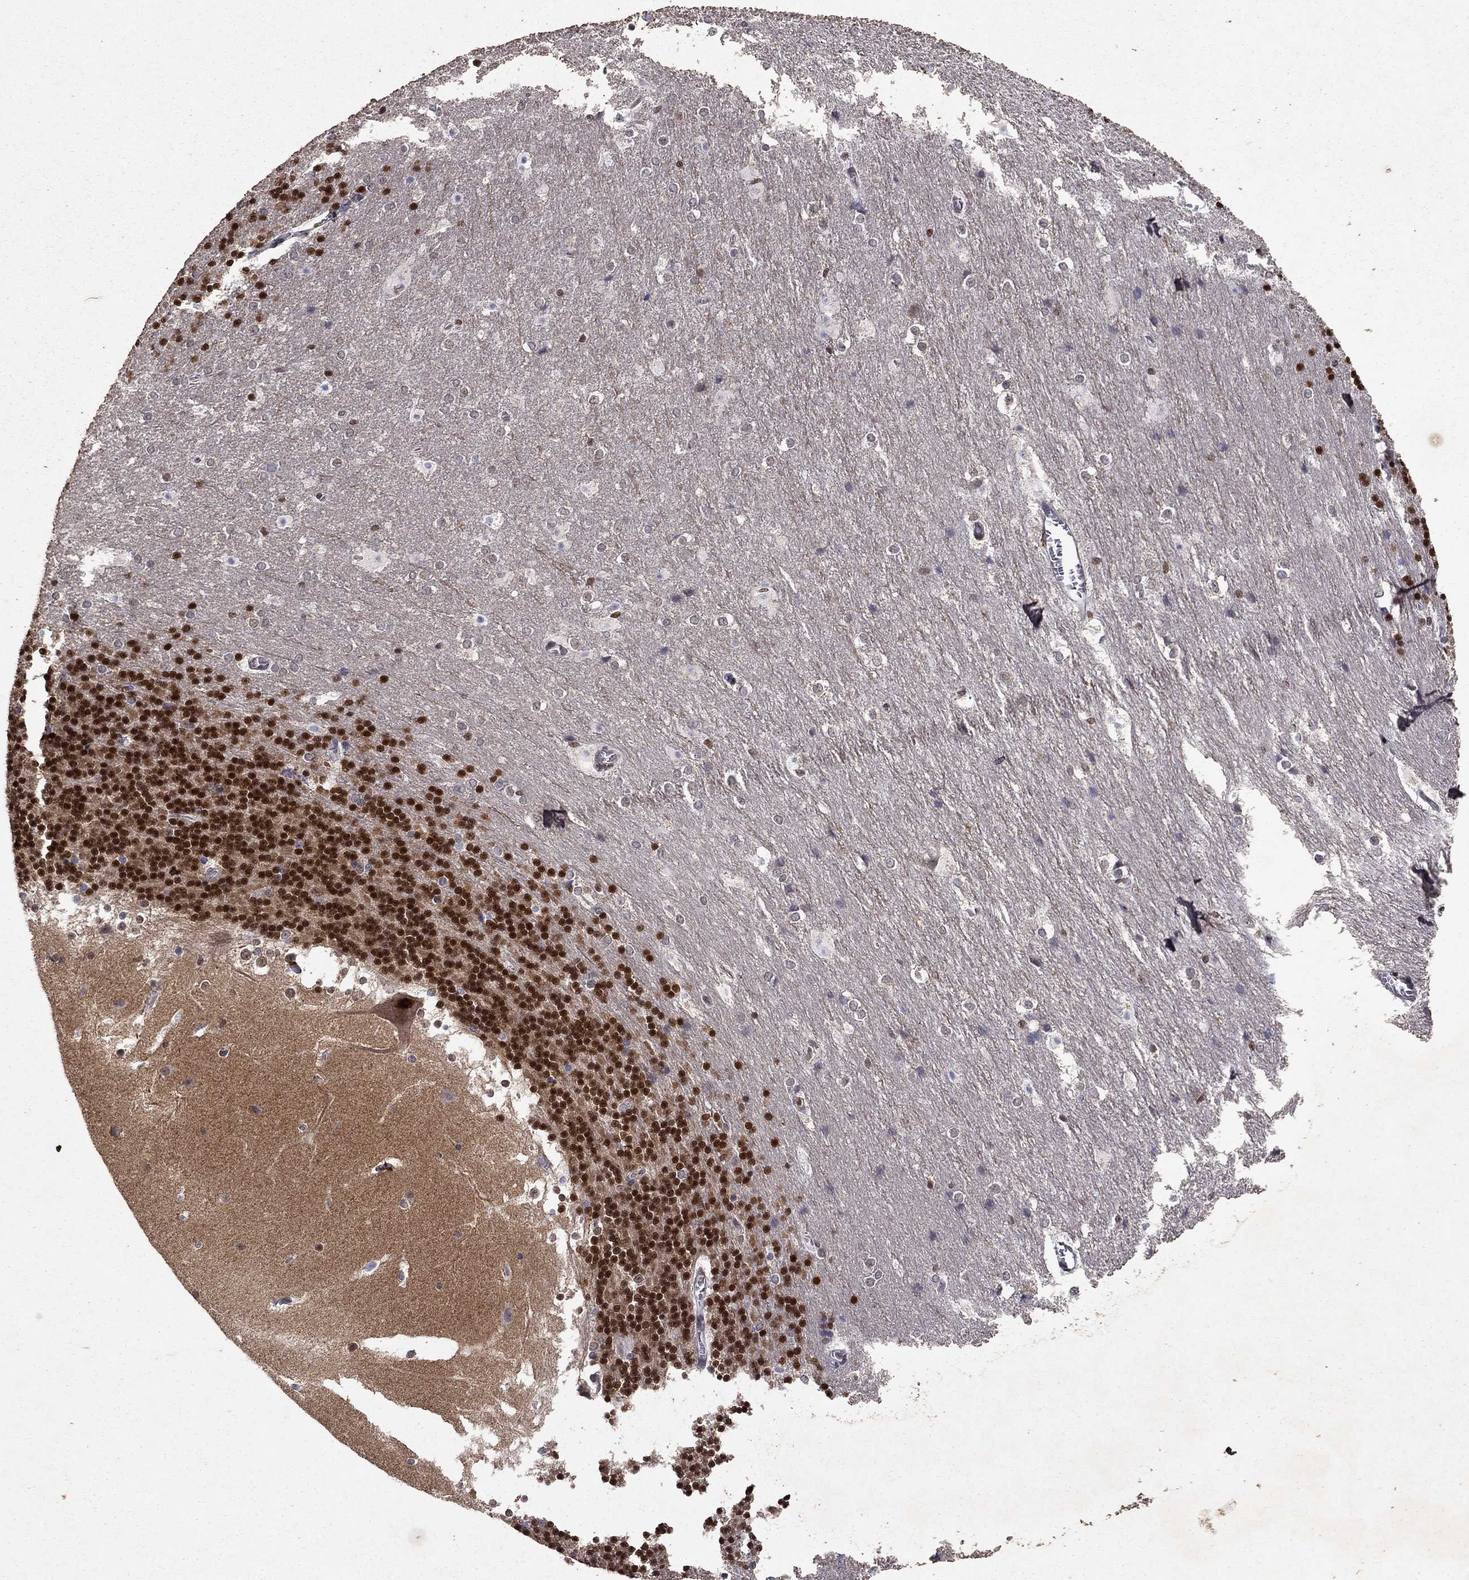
{"staining": {"intensity": "strong", "quantity": ">75%", "location": "nuclear"}, "tissue": "cerebellum", "cell_type": "Cells in granular layer", "image_type": "normal", "snomed": [{"axis": "morphology", "description": "Normal tissue, NOS"}, {"axis": "topography", "description": "Cerebellum"}], "caption": "An IHC photomicrograph of normal tissue is shown. Protein staining in brown highlights strong nuclear positivity in cerebellum within cells in granular layer.", "gene": "CRTC1", "patient": {"sex": "female", "age": 19}}